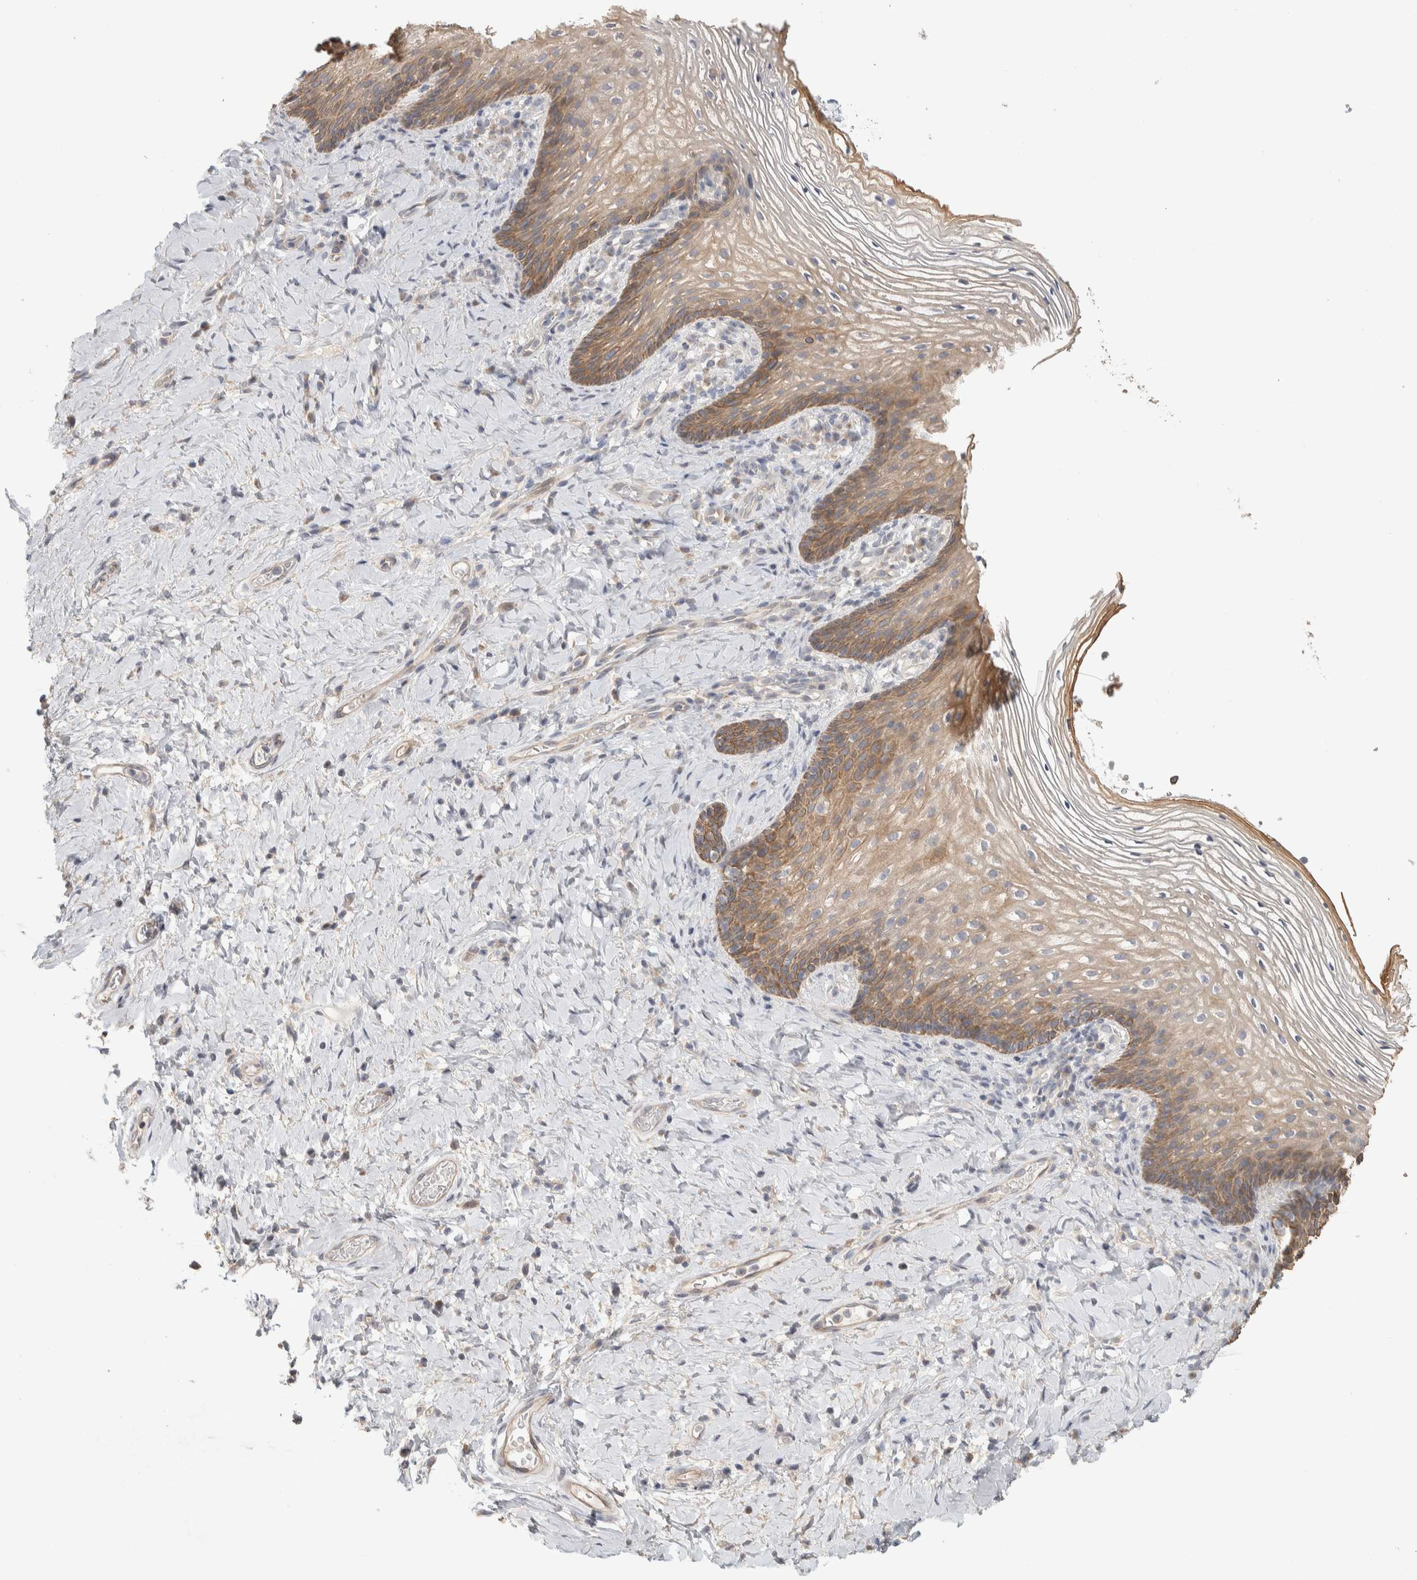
{"staining": {"intensity": "moderate", "quantity": ">75%", "location": "cytoplasmic/membranous"}, "tissue": "vagina", "cell_type": "Squamous epithelial cells", "image_type": "normal", "snomed": [{"axis": "morphology", "description": "Normal tissue, NOS"}, {"axis": "topography", "description": "Vagina"}], "caption": "IHC histopathology image of unremarkable vagina: human vagina stained using immunohistochemistry demonstrates medium levels of moderate protein expression localized specifically in the cytoplasmic/membranous of squamous epithelial cells, appearing as a cytoplasmic/membranous brown color.", "gene": "DCXR", "patient": {"sex": "female", "age": 60}}